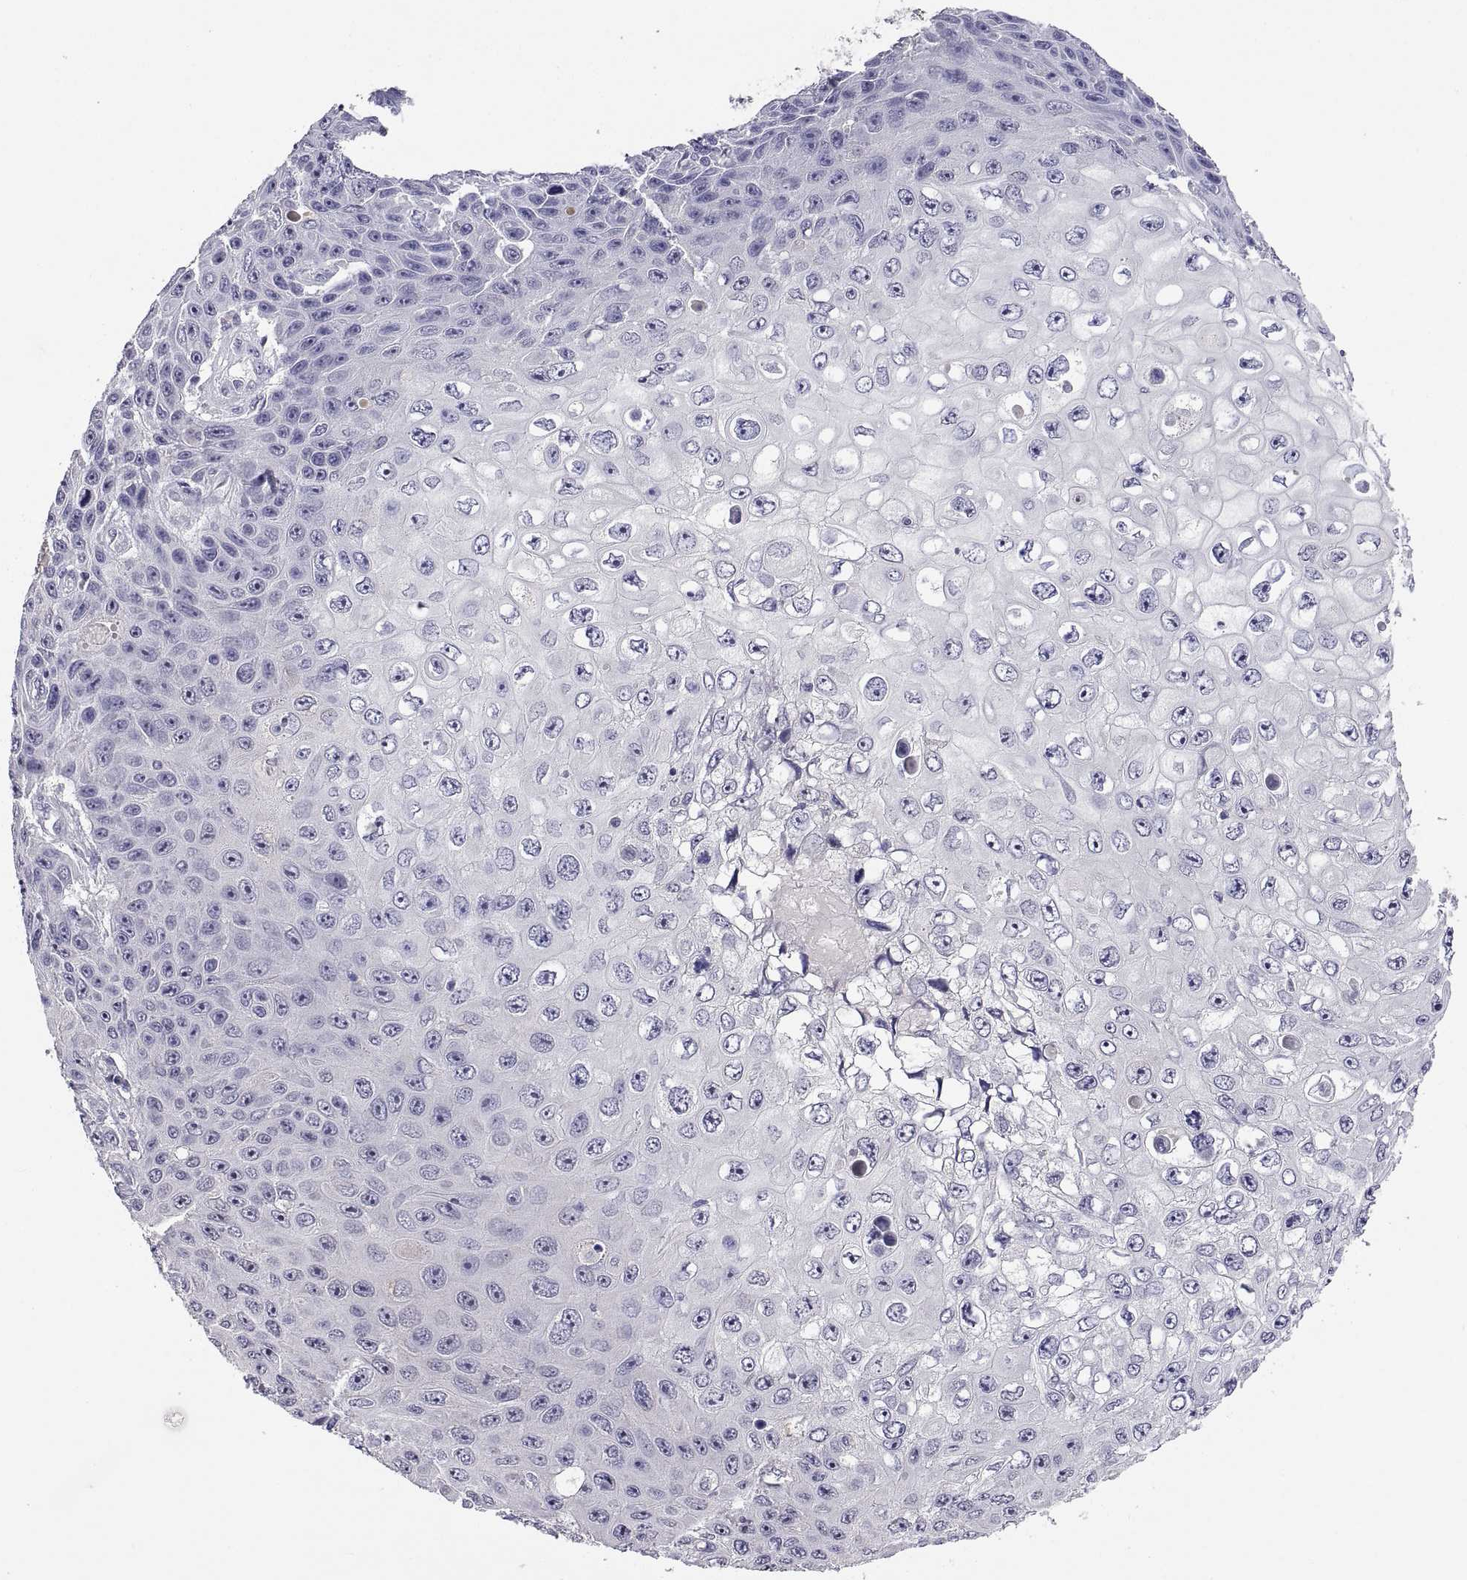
{"staining": {"intensity": "negative", "quantity": "none", "location": "none"}, "tissue": "skin cancer", "cell_type": "Tumor cells", "image_type": "cancer", "snomed": [{"axis": "morphology", "description": "Squamous cell carcinoma, NOS"}, {"axis": "topography", "description": "Skin"}], "caption": "DAB (3,3'-diaminobenzidine) immunohistochemical staining of human skin cancer demonstrates no significant expression in tumor cells.", "gene": "MS4A1", "patient": {"sex": "male", "age": 82}}